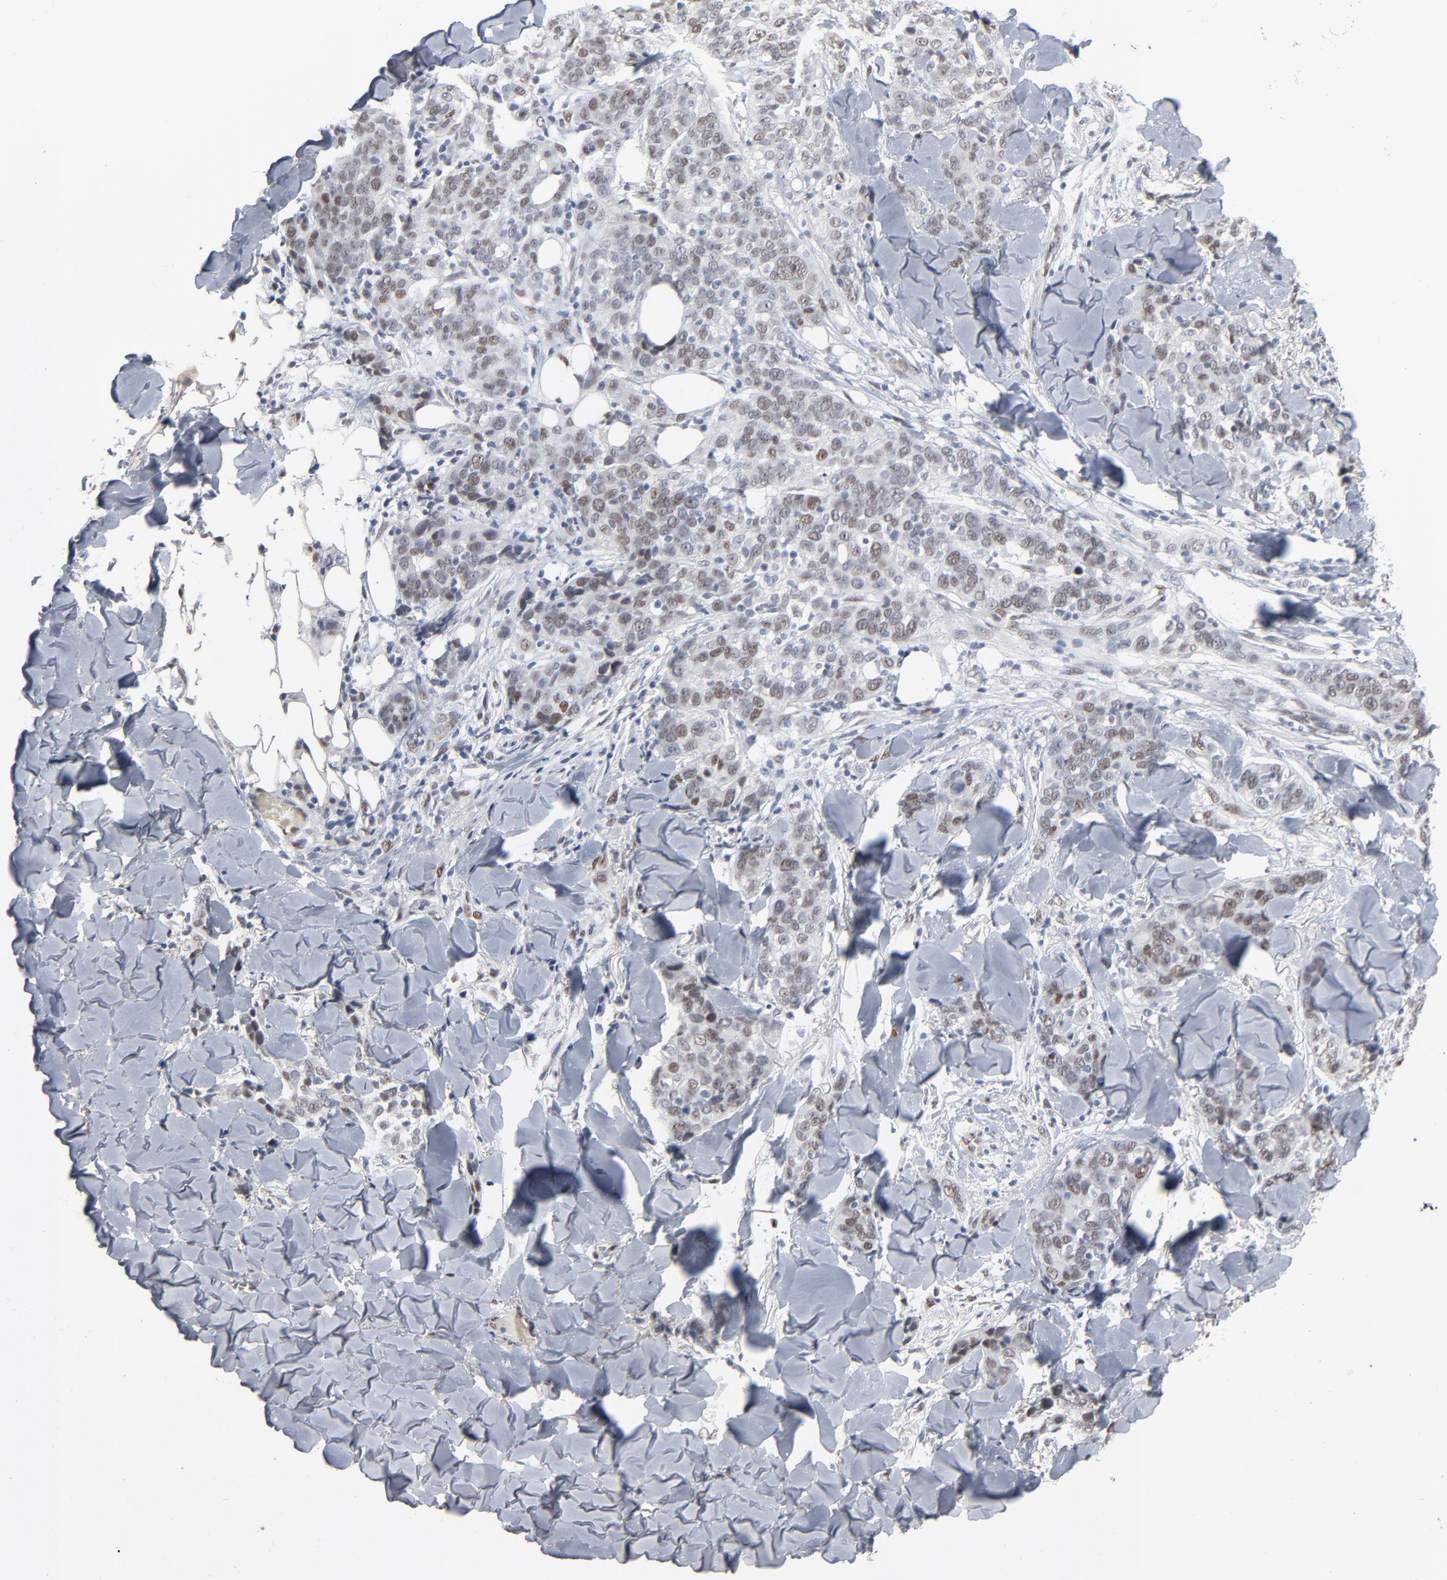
{"staining": {"intensity": "weak", "quantity": "25%-75%", "location": "nuclear"}, "tissue": "skin cancer", "cell_type": "Tumor cells", "image_type": "cancer", "snomed": [{"axis": "morphology", "description": "Normal tissue, NOS"}, {"axis": "morphology", "description": "Squamous cell carcinoma, NOS"}, {"axis": "topography", "description": "Skin"}], "caption": "A brown stain highlights weak nuclear staining of a protein in skin cancer tumor cells. The protein of interest is shown in brown color, while the nuclei are stained blue.", "gene": "ATF7", "patient": {"sex": "female", "age": 83}}